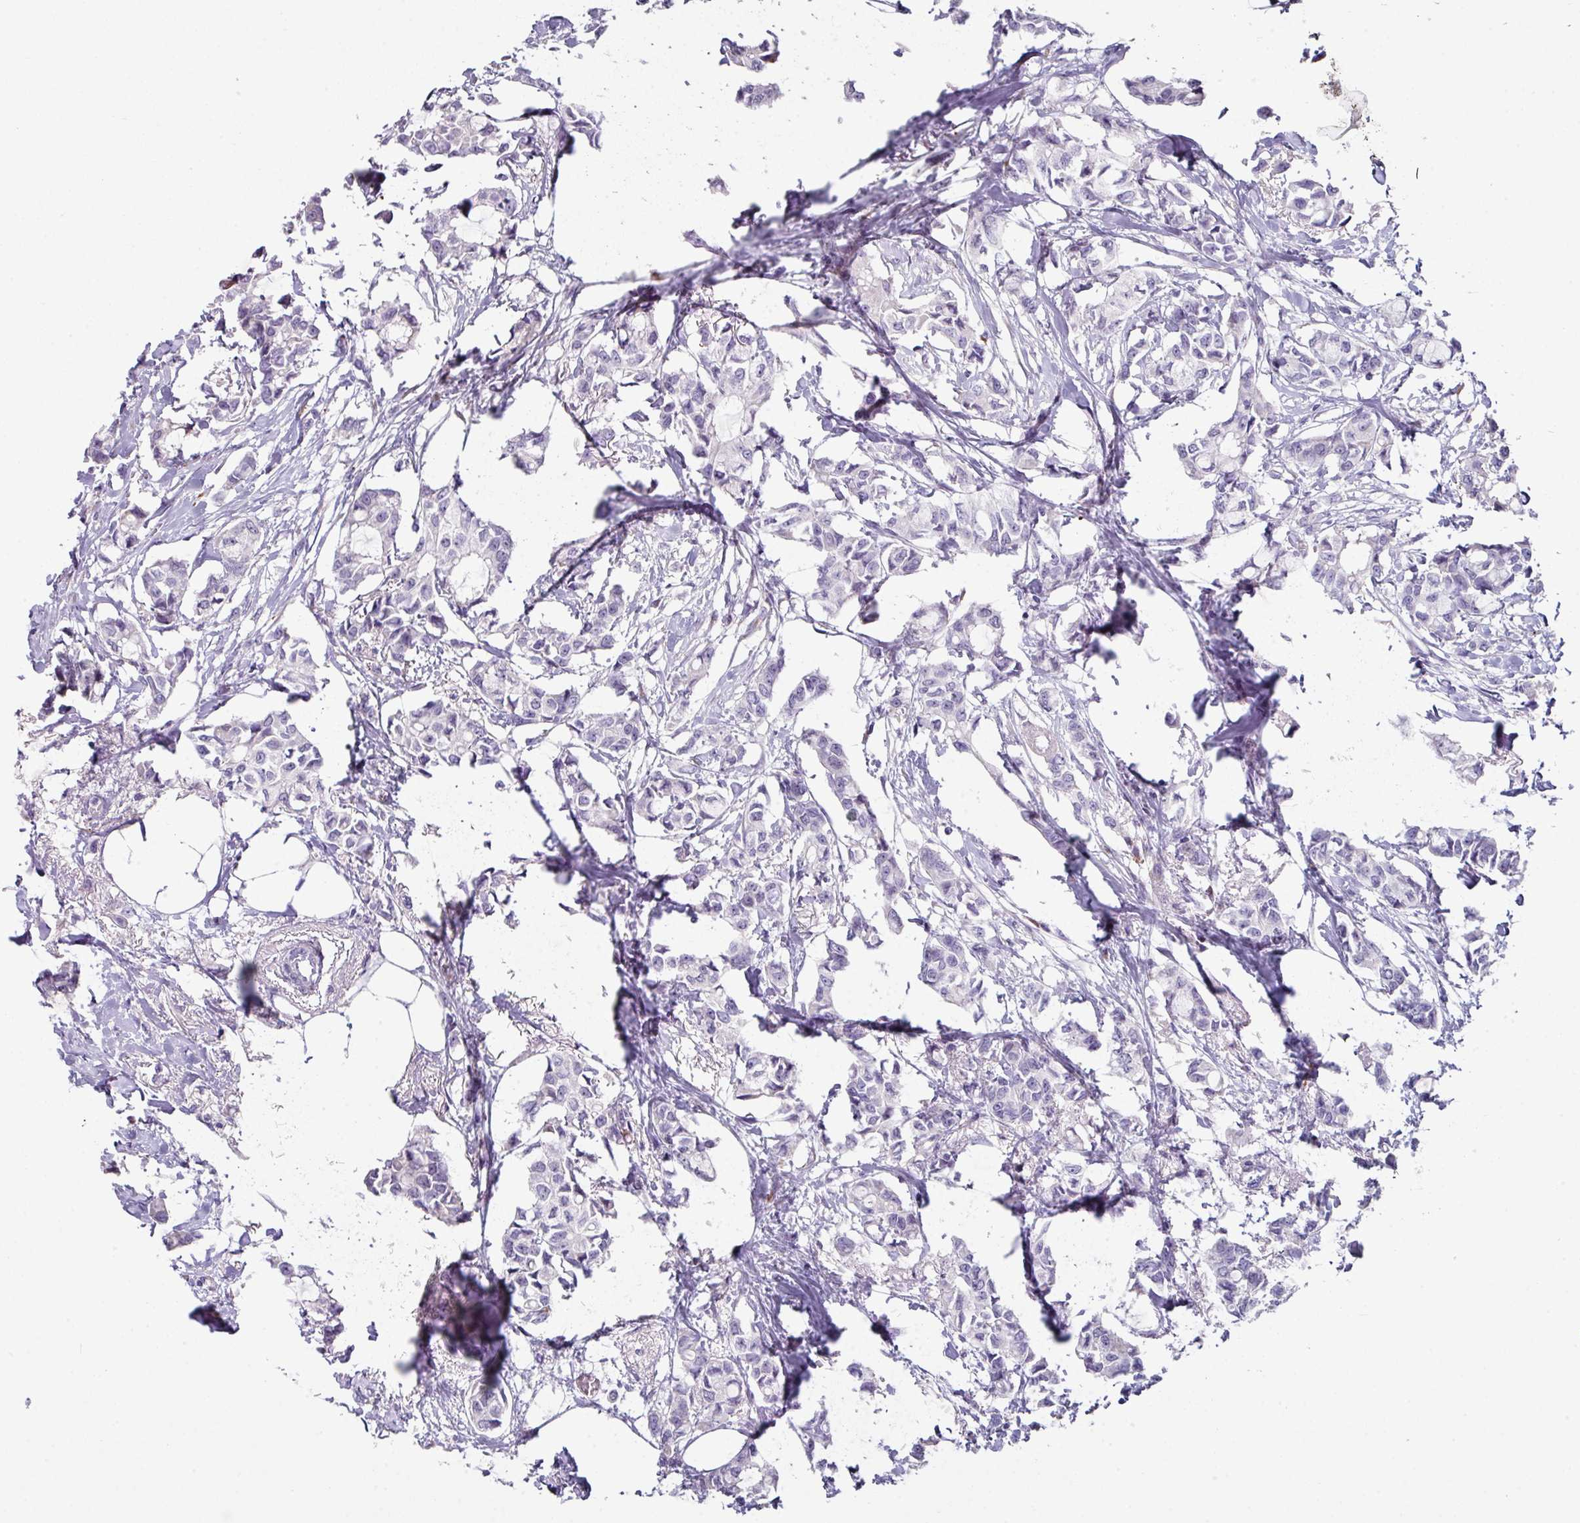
{"staining": {"intensity": "negative", "quantity": "none", "location": "none"}, "tissue": "breast cancer", "cell_type": "Tumor cells", "image_type": "cancer", "snomed": [{"axis": "morphology", "description": "Duct carcinoma"}, {"axis": "topography", "description": "Breast"}], "caption": "Immunohistochemical staining of breast cancer (invasive ductal carcinoma) shows no significant expression in tumor cells.", "gene": "BMS1", "patient": {"sex": "female", "age": 73}}